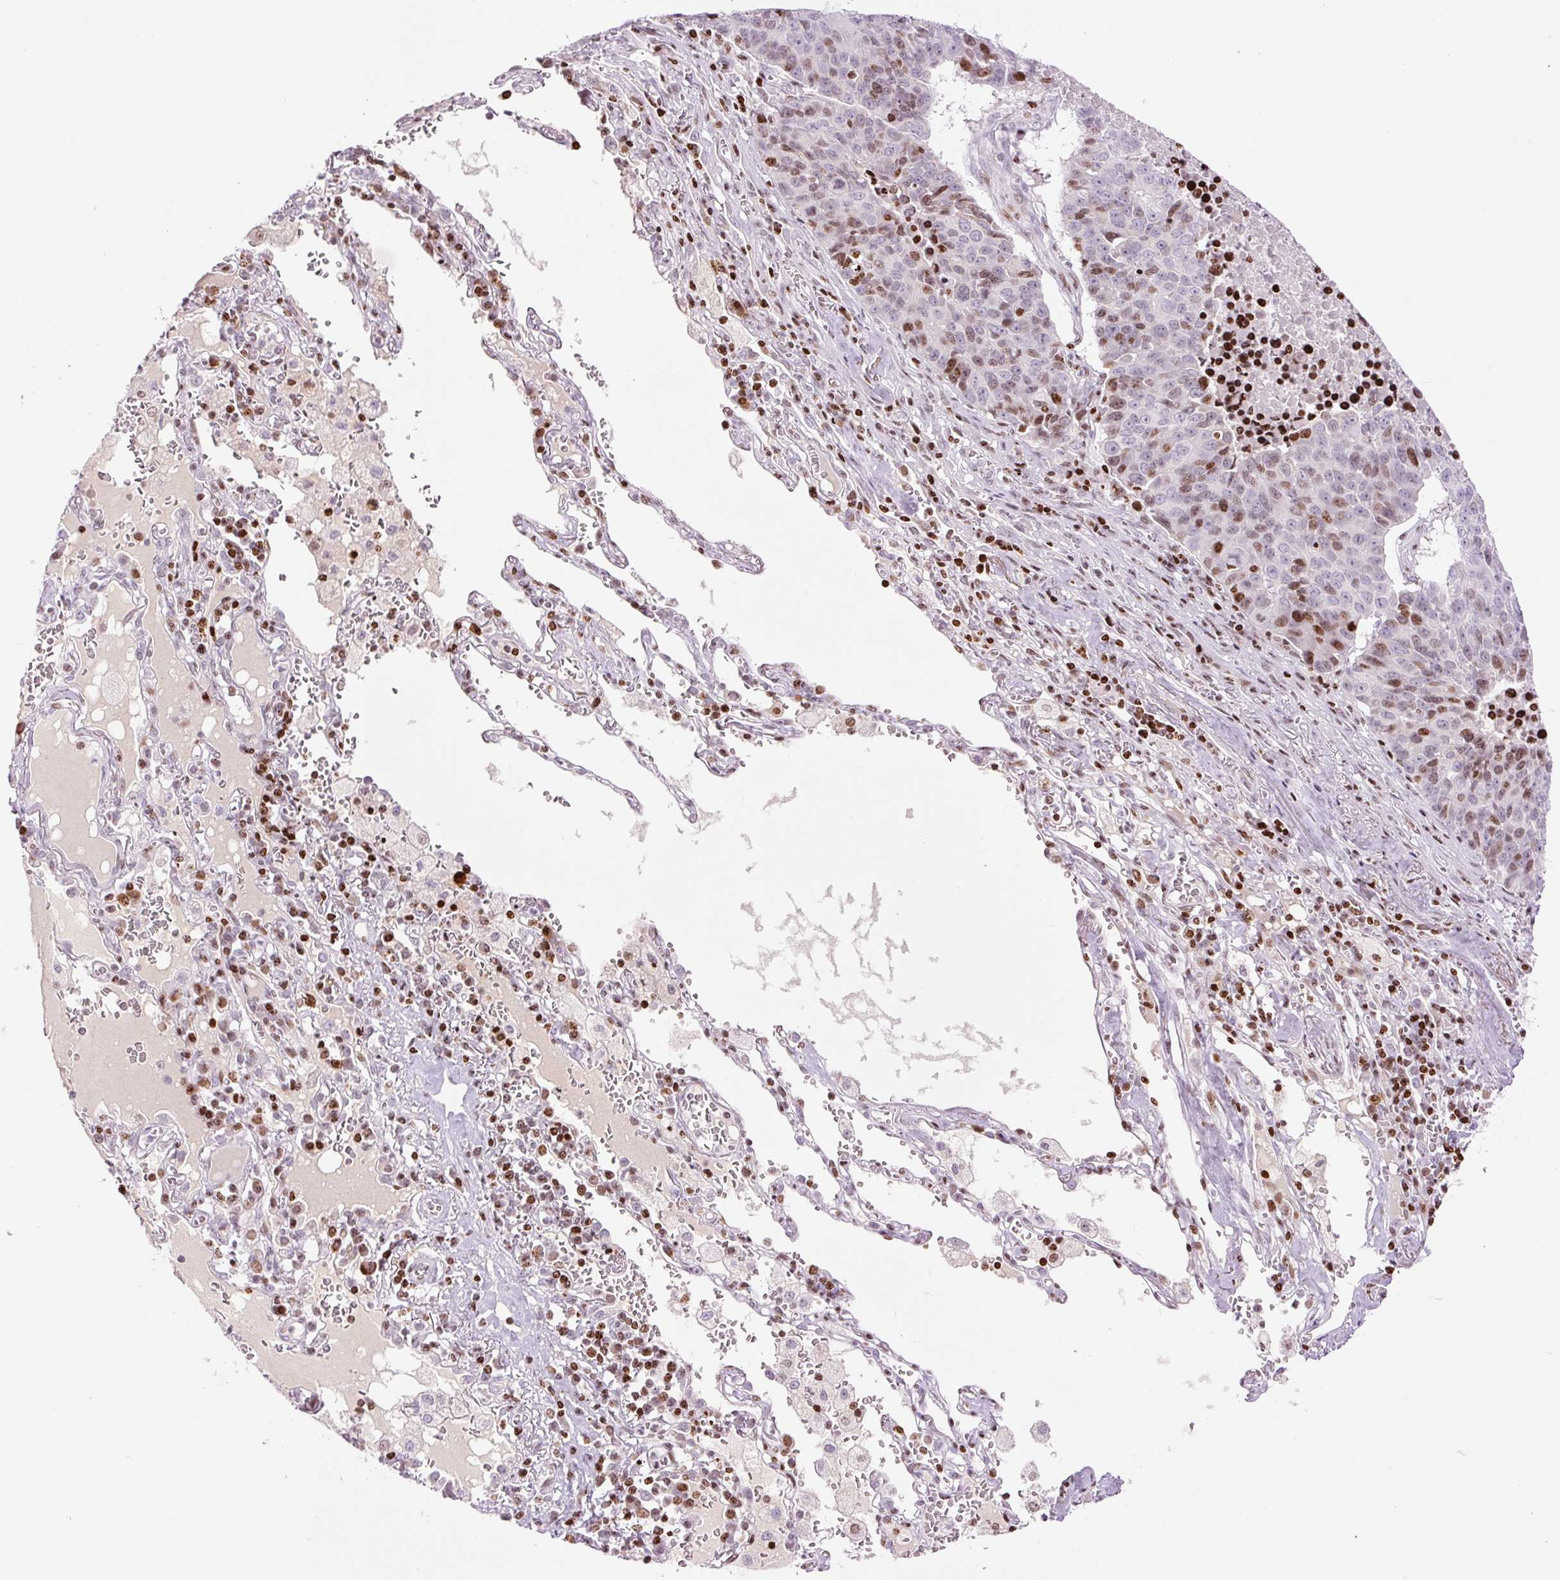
{"staining": {"intensity": "moderate", "quantity": "25%-75%", "location": "nuclear"}, "tissue": "lung cancer", "cell_type": "Tumor cells", "image_type": "cancer", "snomed": [{"axis": "morphology", "description": "Squamous cell carcinoma, NOS"}, {"axis": "topography", "description": "Lung"}], "caption": "Moderate nuclear staining for a protein is seen in approximately 25%-75% of tumor cells of lung cancer using IHC.", "gene": "TMEM177", "patient": {"sex": "female", "age": 66}}